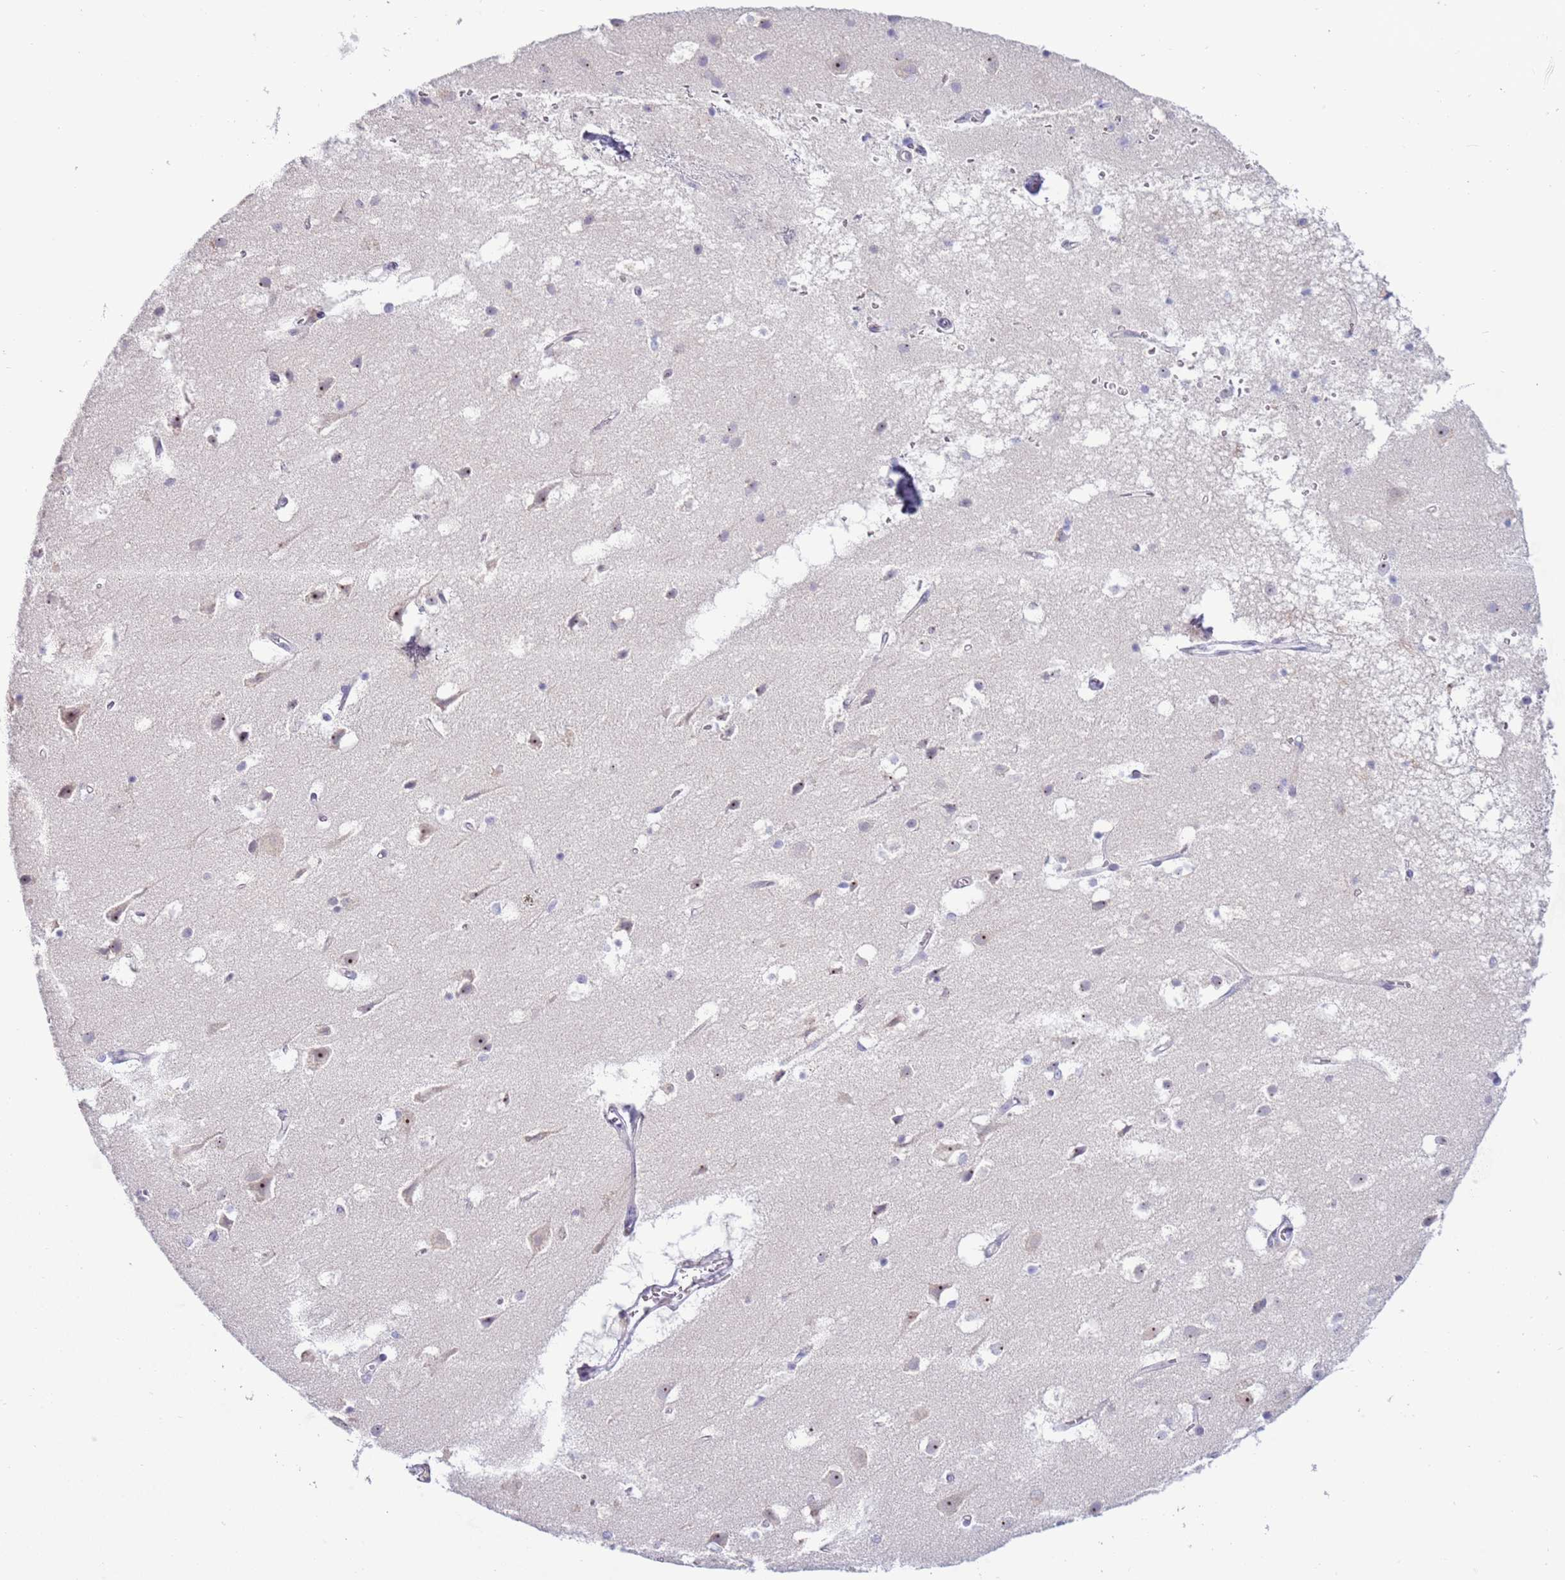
{"staining": {"intensity": "negative", "quantity": "none", "location": "none"}, "tissue": "cerebral cortex", "cell_type": "Endothelial cells", "image_type": "normal", "snomed": [{"axis": "morphology", "description": "Normal tissue, NOS"}, {"axis": "topography", "description": "Cerebral cortex"}], "caption": "Immunohistochemical staining of benign human cerebral cortex exhibits no significant expression in endothelial cells. (DAB (3,3'-diaminobenzidine) immunohistochemistry (IHC), high magnification).", "gene": "UCMA", "patient": {"sex": "male", "age": 54}}